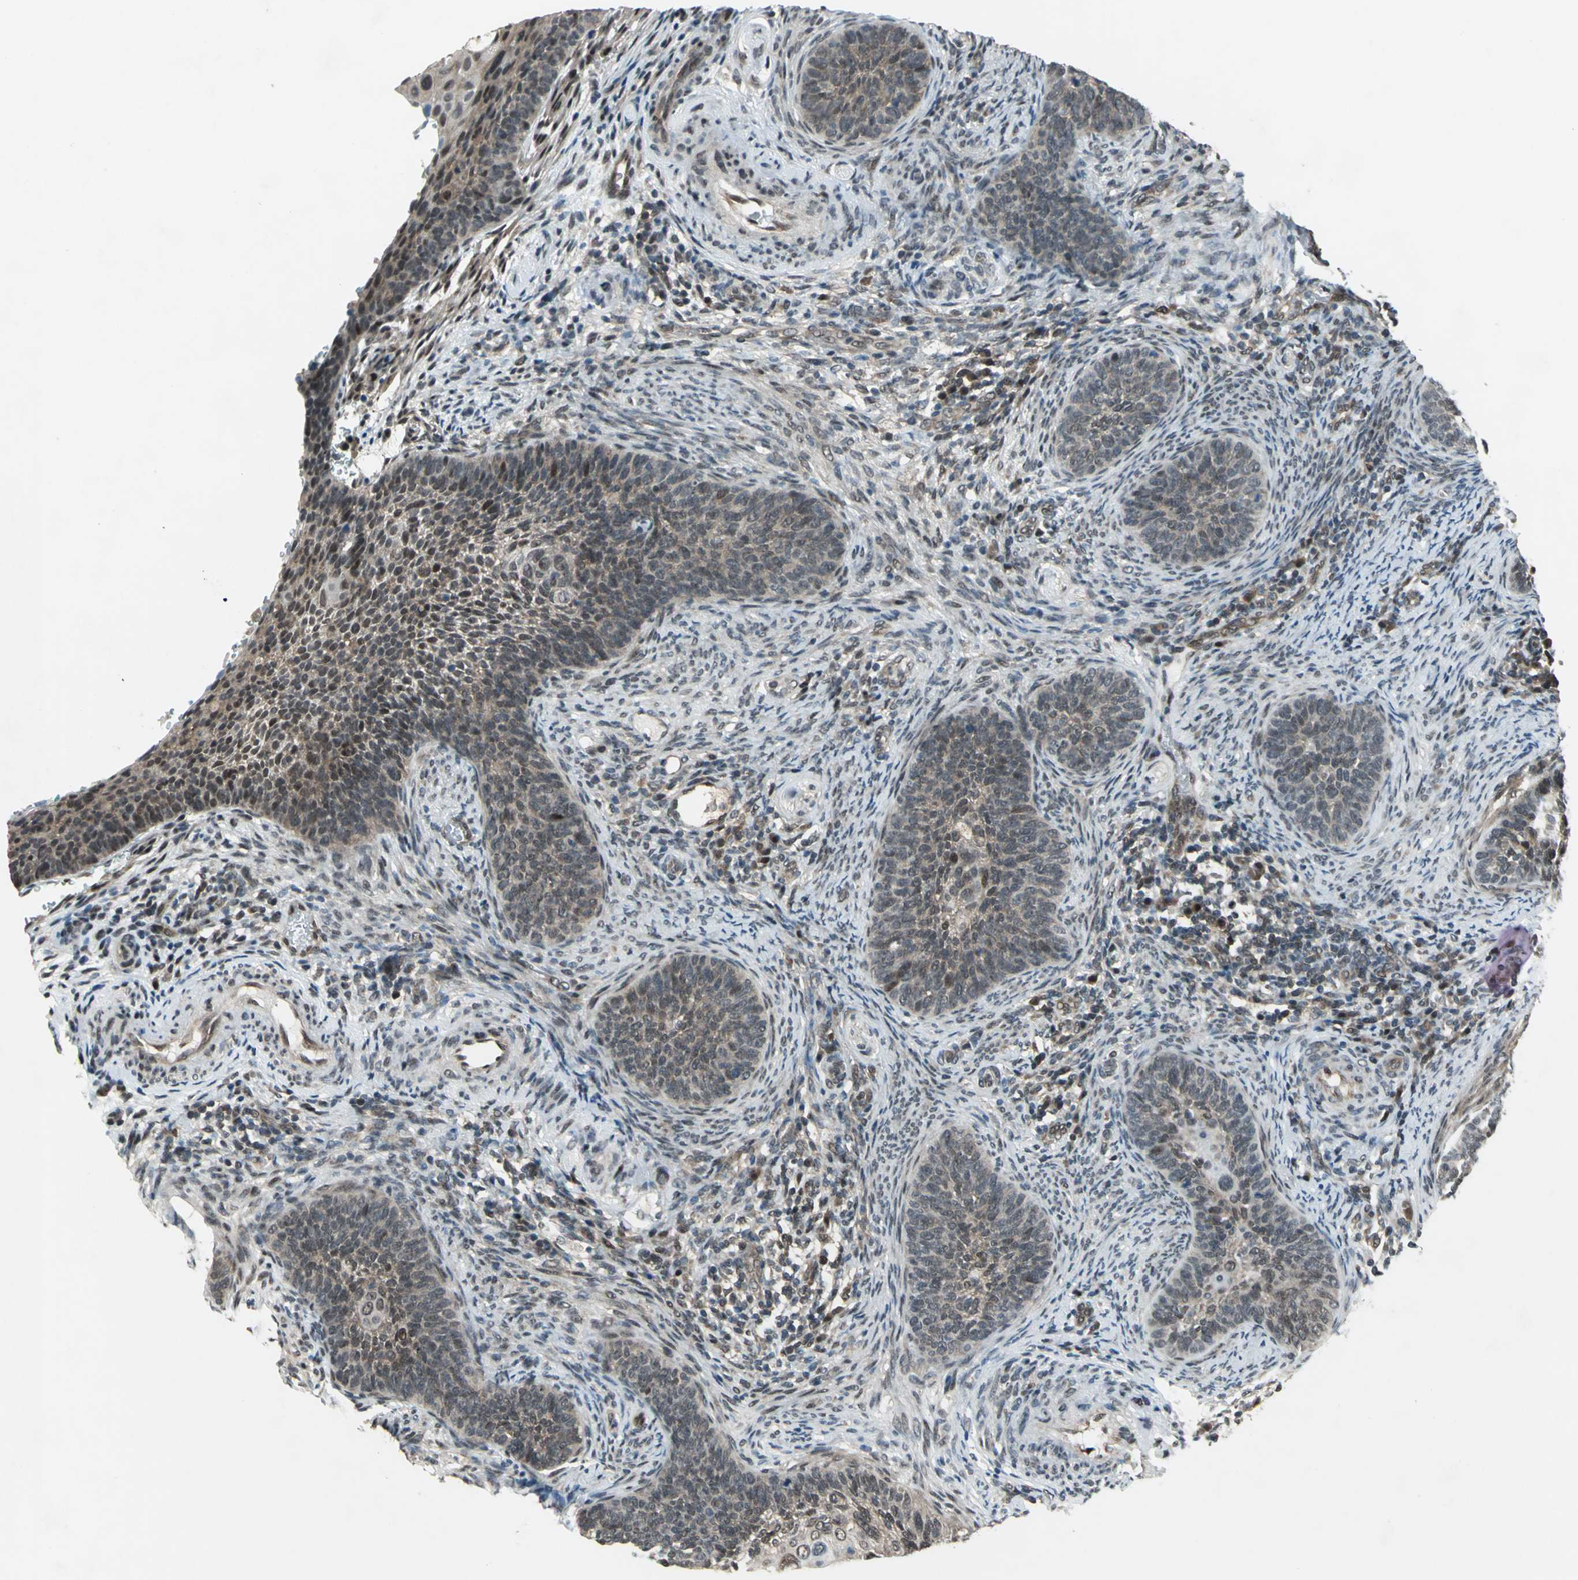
{"staining": {"intensity": "moderate", "quantity": ">75%", "location": "cytoplasmic/membranous,nuclear"}, "tissue": "cervical cancer", "cell_type": "Tumor cells", "image_type": "cancer", "snomed": [{"axis": "morphology", "description": "Squamous cell carcinoma, NOS"}, {"axis": "topography", "description": "Cervix"}], "caption": "Tumor cells reveal moderate cytoplasmic/membranous and nuclear expression in approximately >75% of cells in cervical cancer.", "gene": "COPS5", "patient": {"sex": "female", "age": 33}}